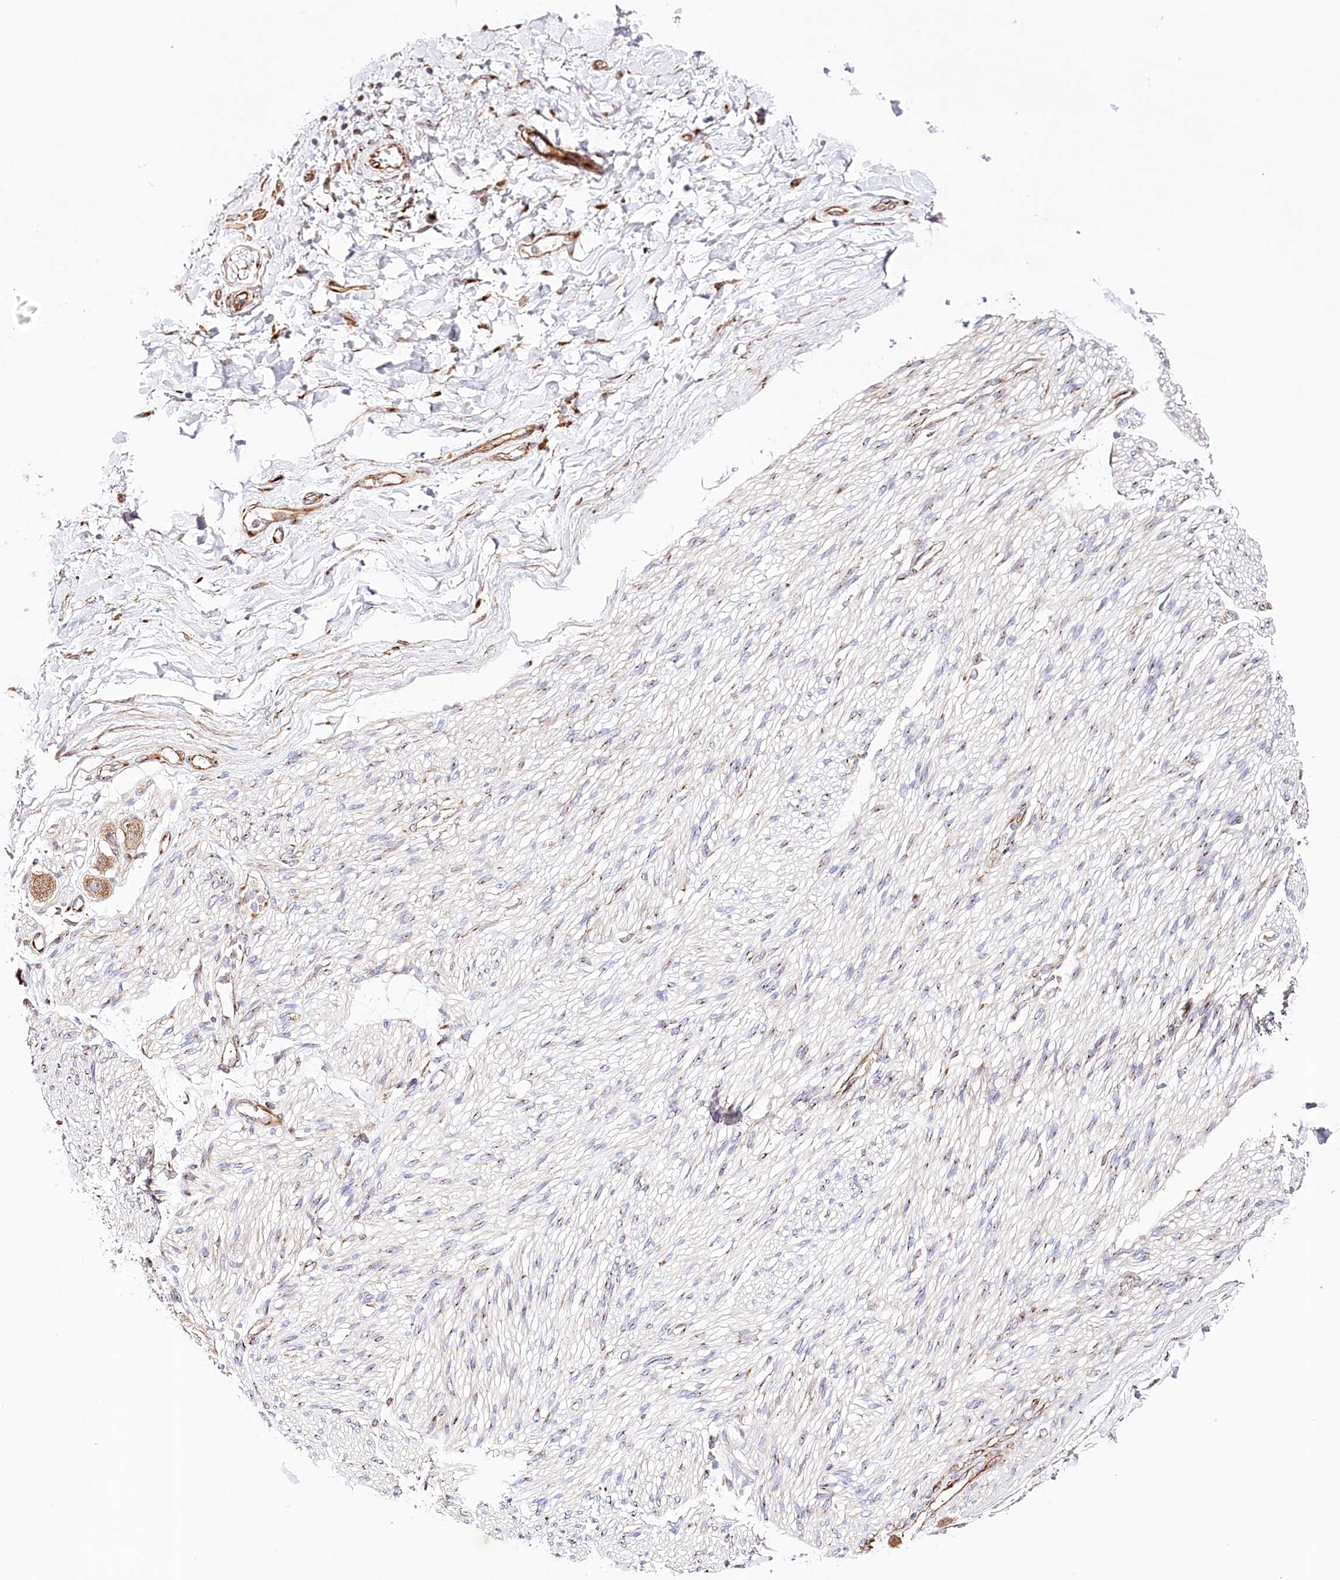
{"staining": {"intensity": "moderate", "quantity": "25%-75%", "location": "cytoplasmic/membranous"}, "tissue": "adipose tissue", "cell_type": "Adipocytes", "image_type": "normal", "snomed": [{"axis": "morphology", "description": "Normal tissue, NOS"}, {"axis": "topography", "description": "Kidney"}, {"axis": "topography", "description": "Peripheral nerve tissue"}], "caption": "Immunohistochemical staining of normal human adipose tissue reveals medium levels of moderate cytoplasmic/membranous staining in approximately 25%-75% of adipocytes. The staining was performed using DAB (3,3'-diaminobenzidine) to visualize the protein expression in brown, while the nuclei were stained in blue with hematoxylin (Magnification: 20x).", "gene": "ABRAXAS2", "patient": {"sex": "male", "age": 7}}